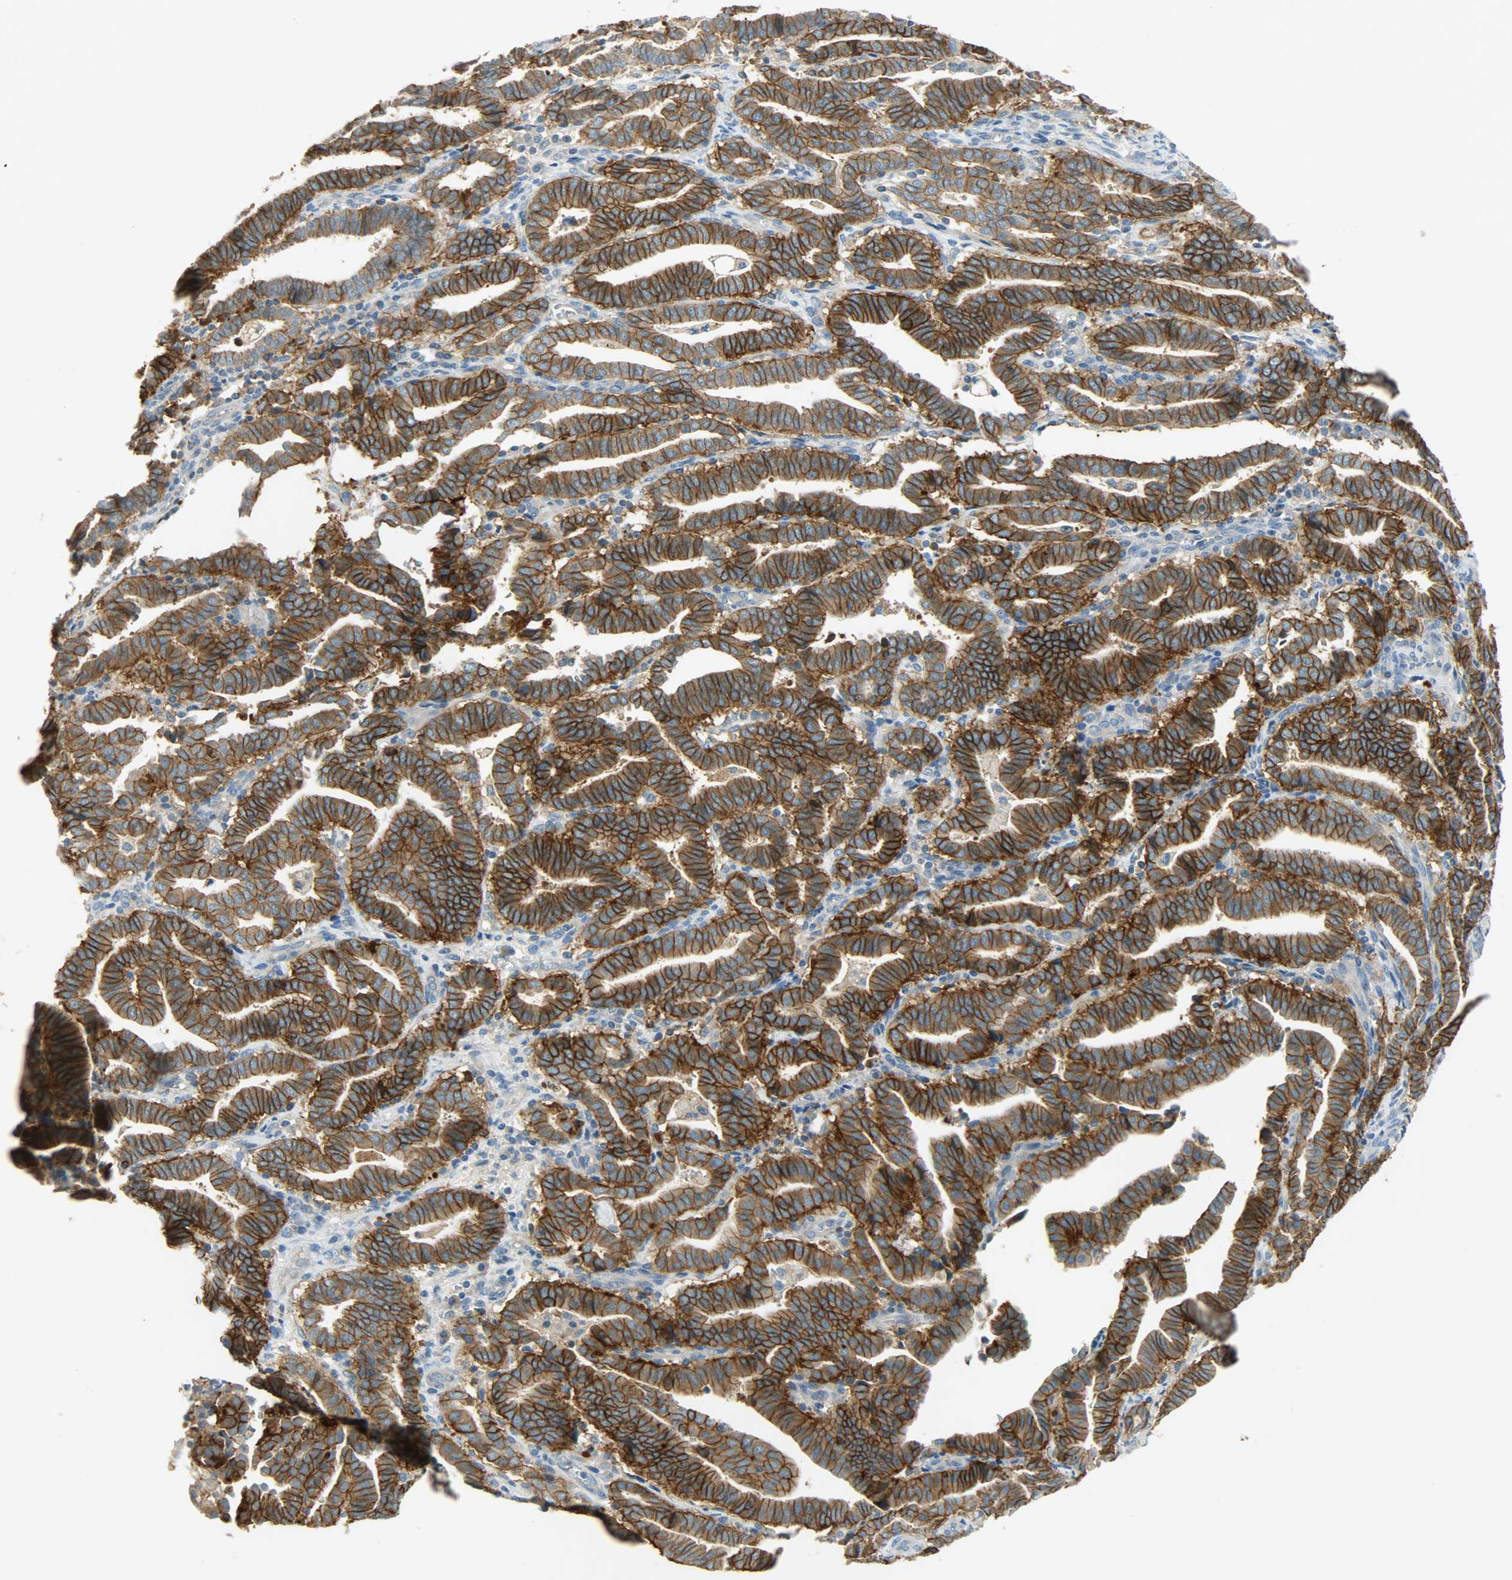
{"staining": {"intensity": "strong", "quantity": ">75%", "location": "cytoplasmic/membranous"}, "tissue": "endometrial cancer", "cell_type": "Tumor cells", "image_type": "cancer", "snomed": [{"axis": "morphology", "description": "Adenocarcinoma, NOS"}, {"axis": "topography", "description": "Uterus"}], "caption": "High-power microscopy captured an immunohistochemistry (IHC) image of endometrial cancer, revealing strong cytoplasmic/membranous staining in about >75% of tumor cells.", "gene": "DSG2", "patient": {"sex": "female", "age": 83}}